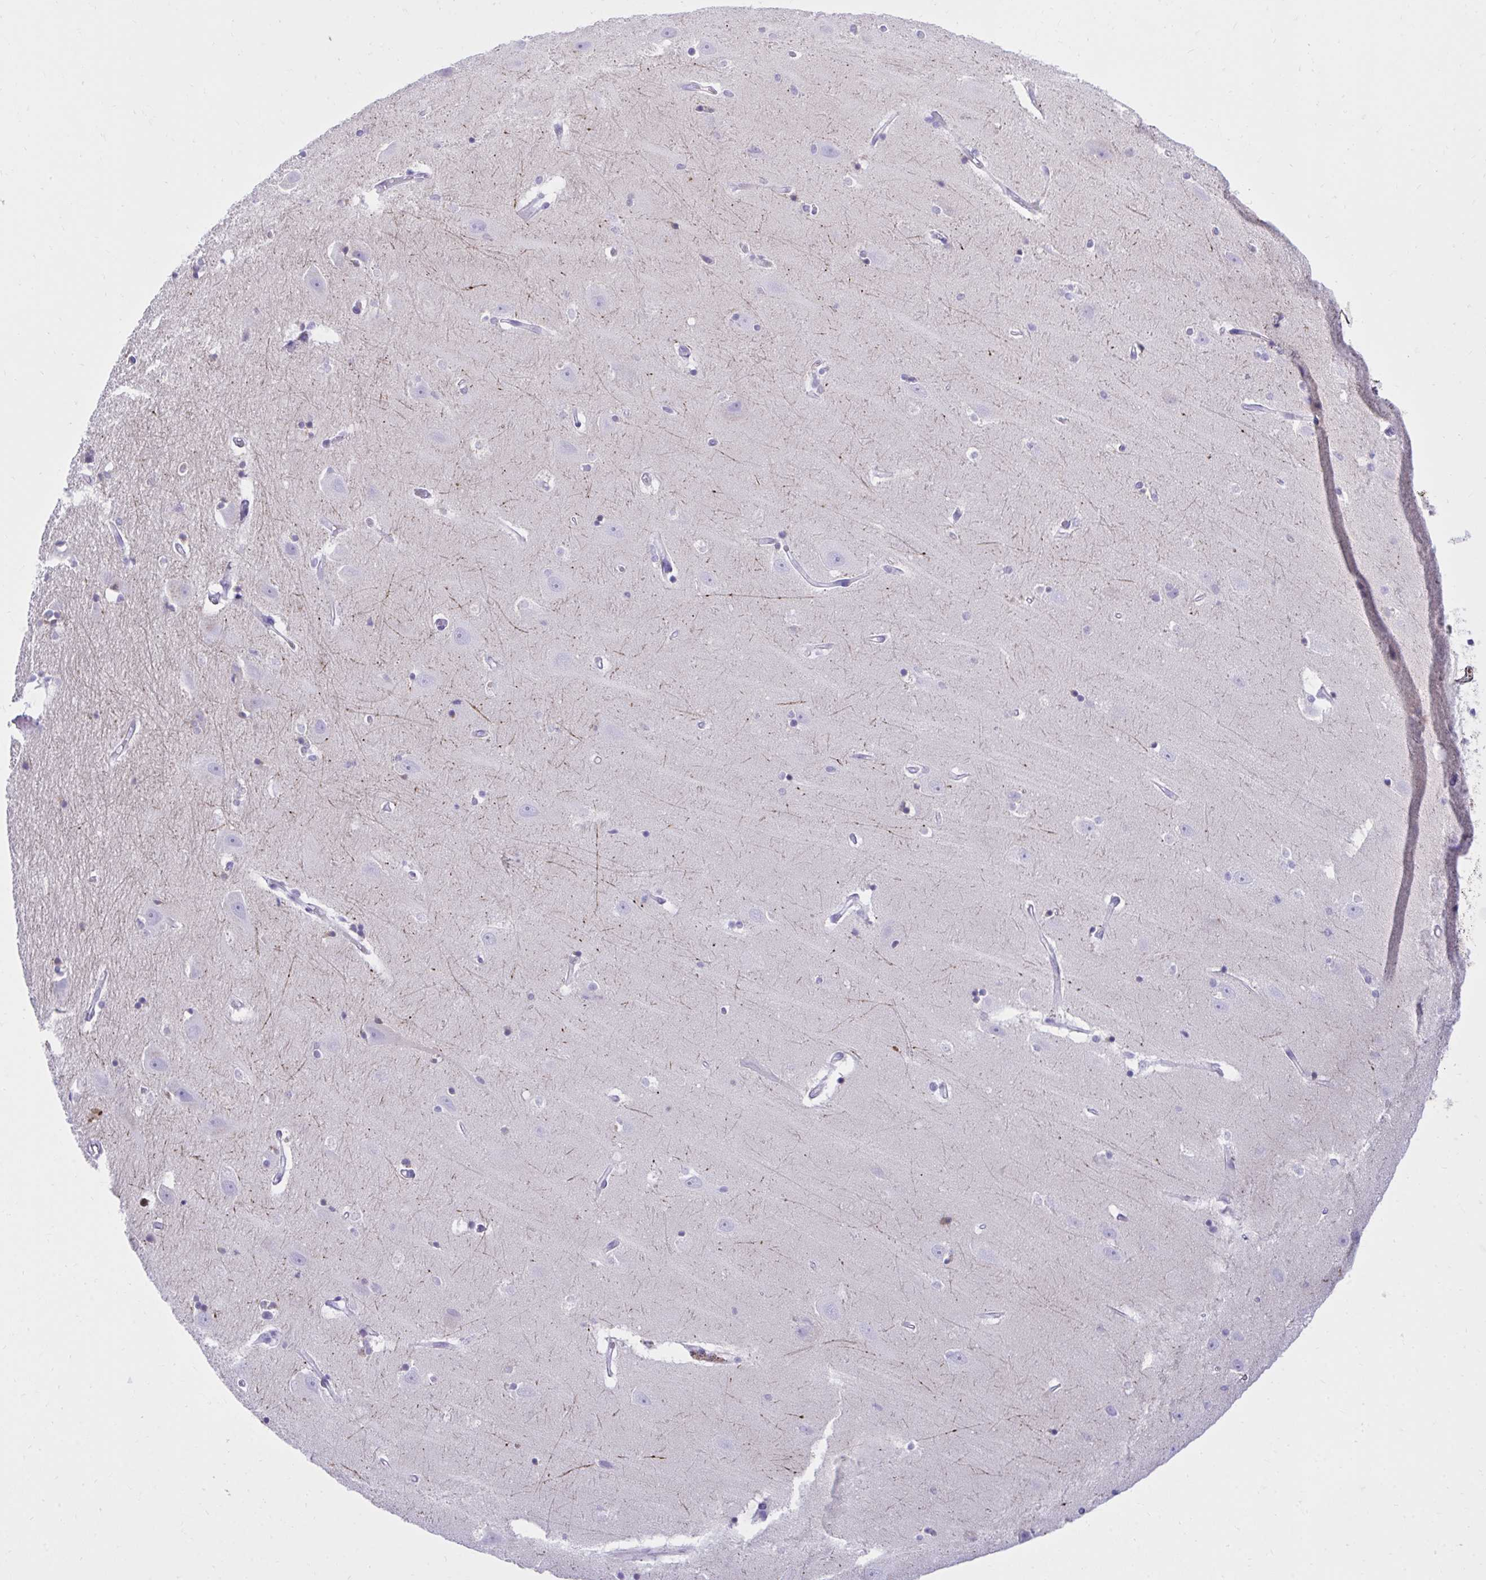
{"staining": {"intensity": "weak", "quantity": "25%-75%", "location": "cytoplasmic/membranous"}, "tissue": "hippocampus", "cell_type": "Glial cells", "image_type": "normal", "snomed": [{"axis": "morphology", "description": "Normal tissue, NOS"}, {"axis": "topography", "description": "Hippocampus"}], "caption": "Hippocampus stained with a protein marker exhibits weak staining in glial cells.", "gene": "PLEKHH1", "patient": {"sex": "male", "age": 63}}